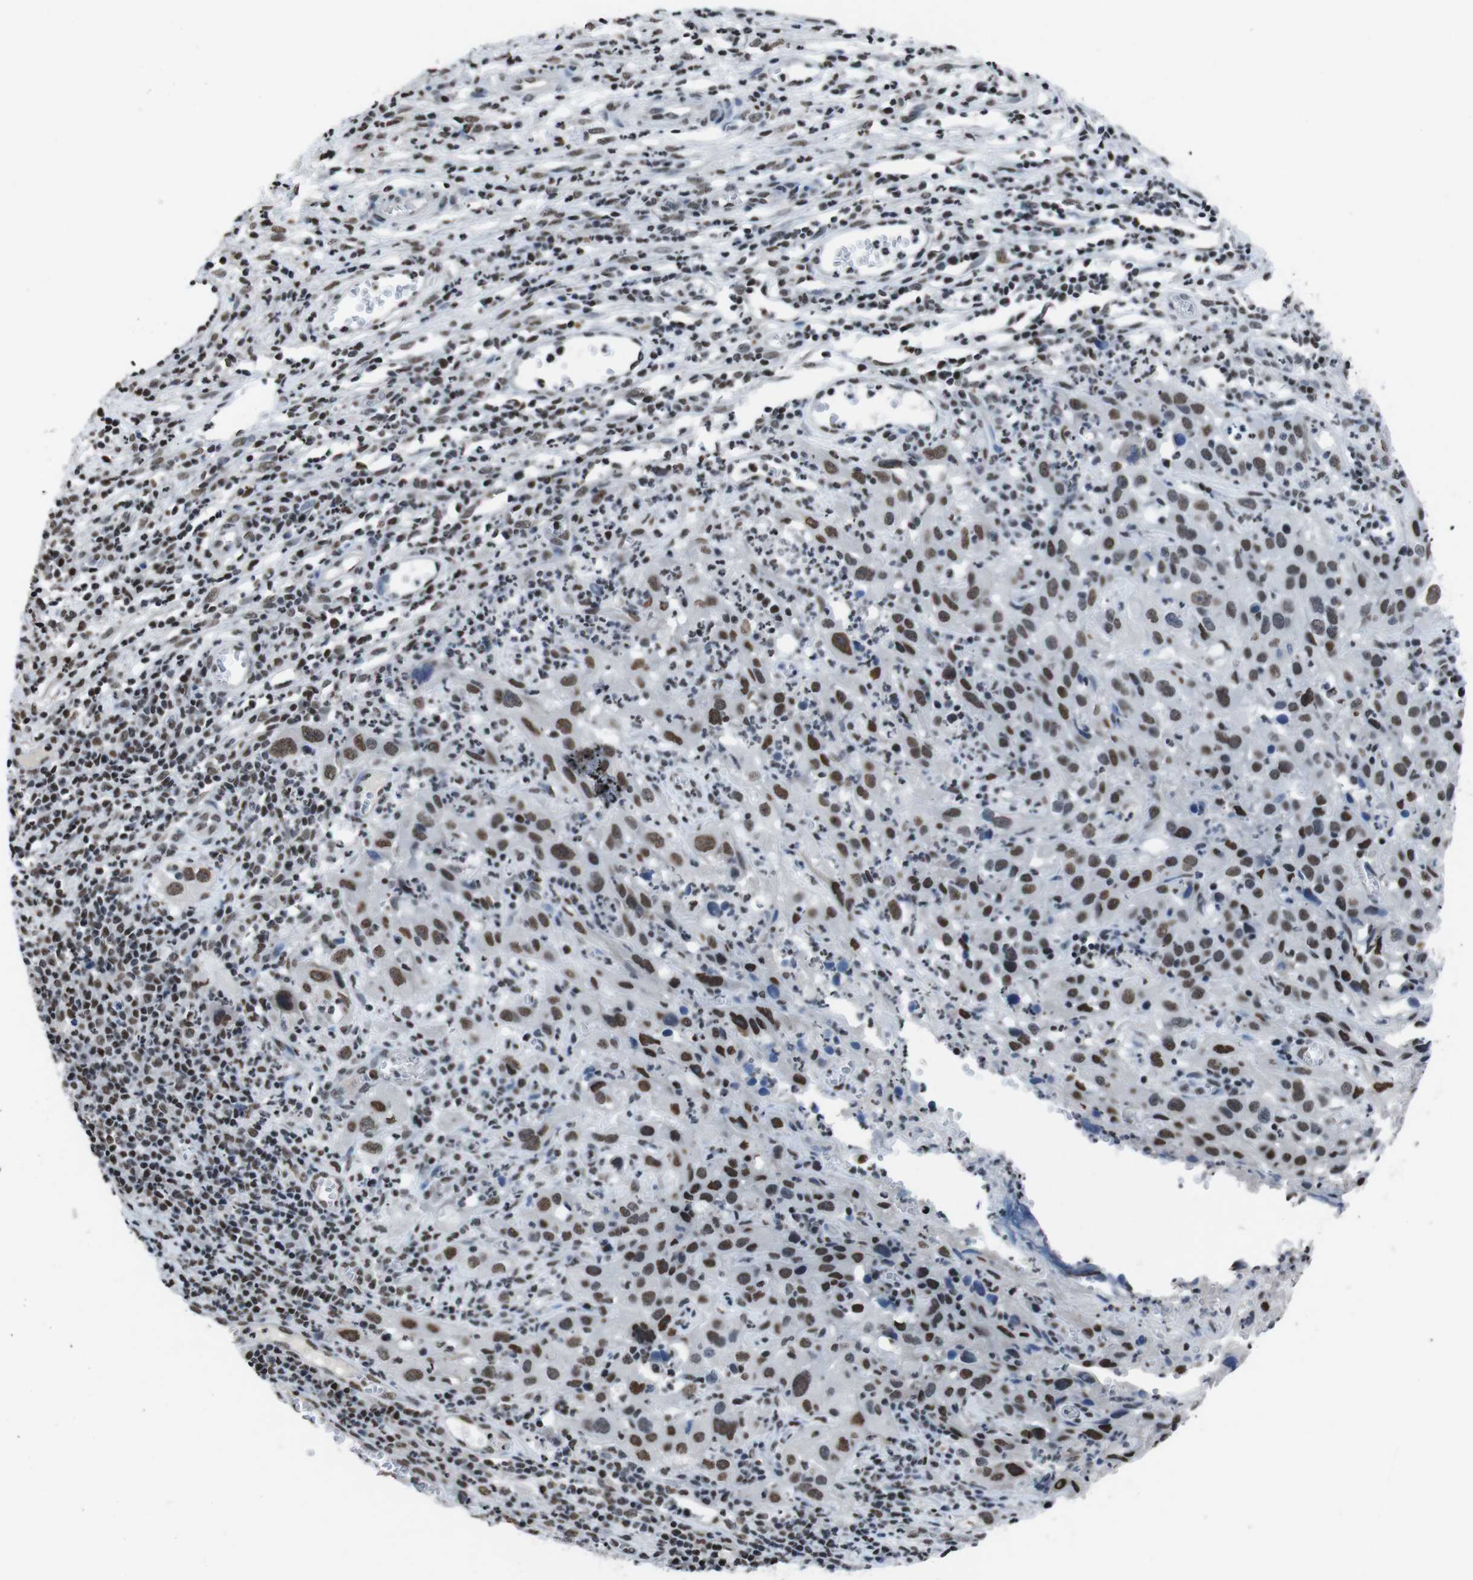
{"staining": {"intensity": "strong", "quantity": ">75%", "location": "nuclear"}, "tissue": "cervical cancer", "cell_type": "Tumor cells", "image_type": "cancer", "snomed": [{"axis": "morphology", "description": "Squamous cell carcinoma, NOS"}, {"axis": "topography", "description": "Cervix"}], "caption": "Immunohistochemical staining of human cervical cancer reveals high levels of strong nuclear expression in approximately >75% of tumor cells.", "gene": "PIP4P2", "patient": {"sex": "female", "age": 32}}